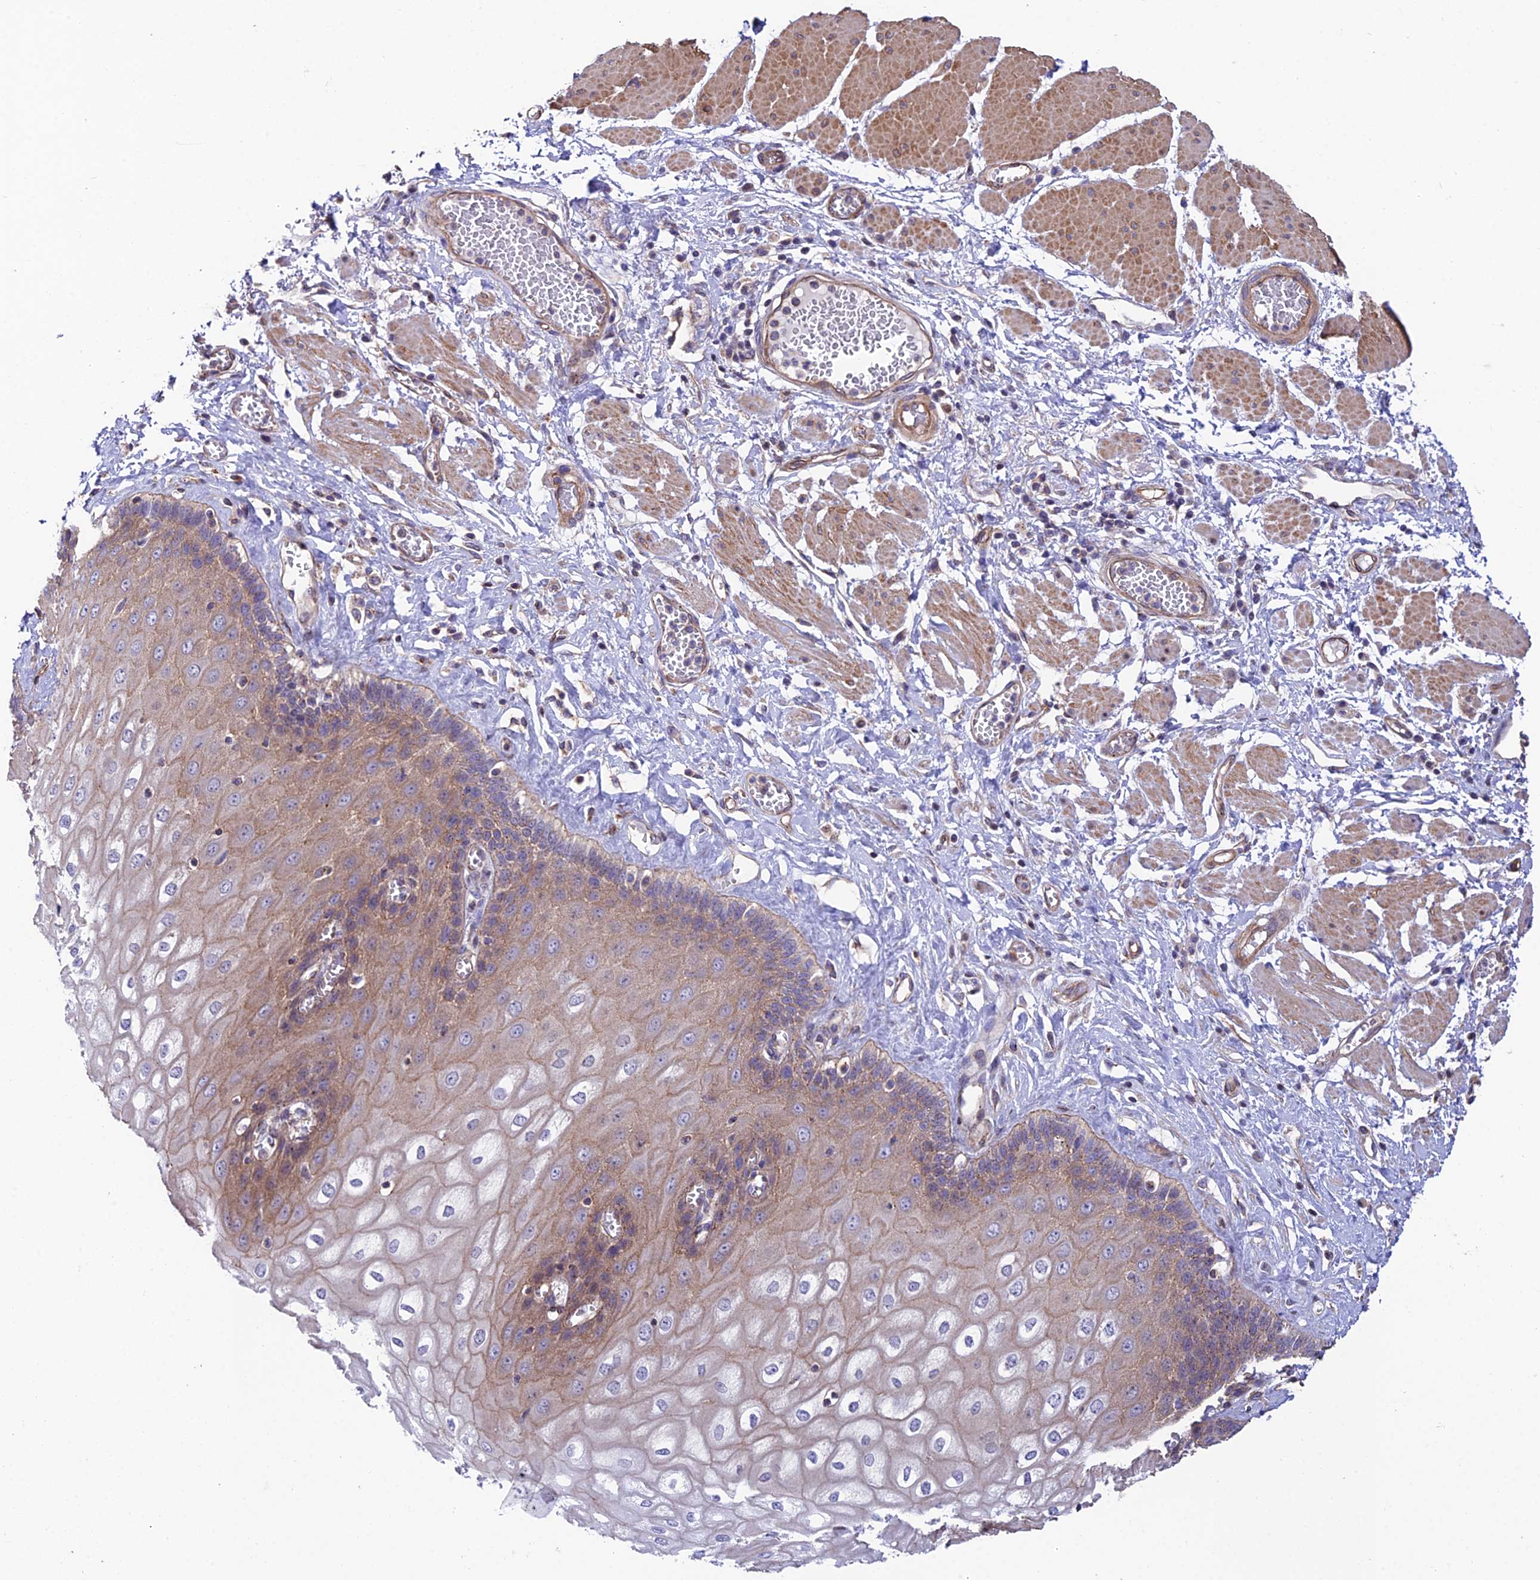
{"staining": {"intensity": "moderate", "quantity": "<25%", "location": "cytoplasmic/membranous"}, "tissue": "esophagus", "cell_type": "Squamous epithelial cells", "image_type": "normal", "snomed": [{"axis": "morphology", "description": "Normal tissue, NOS"}, {"axis": "topography", "description": "Esophagus"}], "caption": "IHC photomicrograph of normal esophagus: human esophagus stained using immunohistochemistry shows low levels of moderate protein expression localized specifically in the cytoplasmic/membranous of squamous epithelial cells, appearing as a cytoplasmic/membranous brown color.", "gene": "QRFP", "patient": {"sex": "male", "age": 60}}